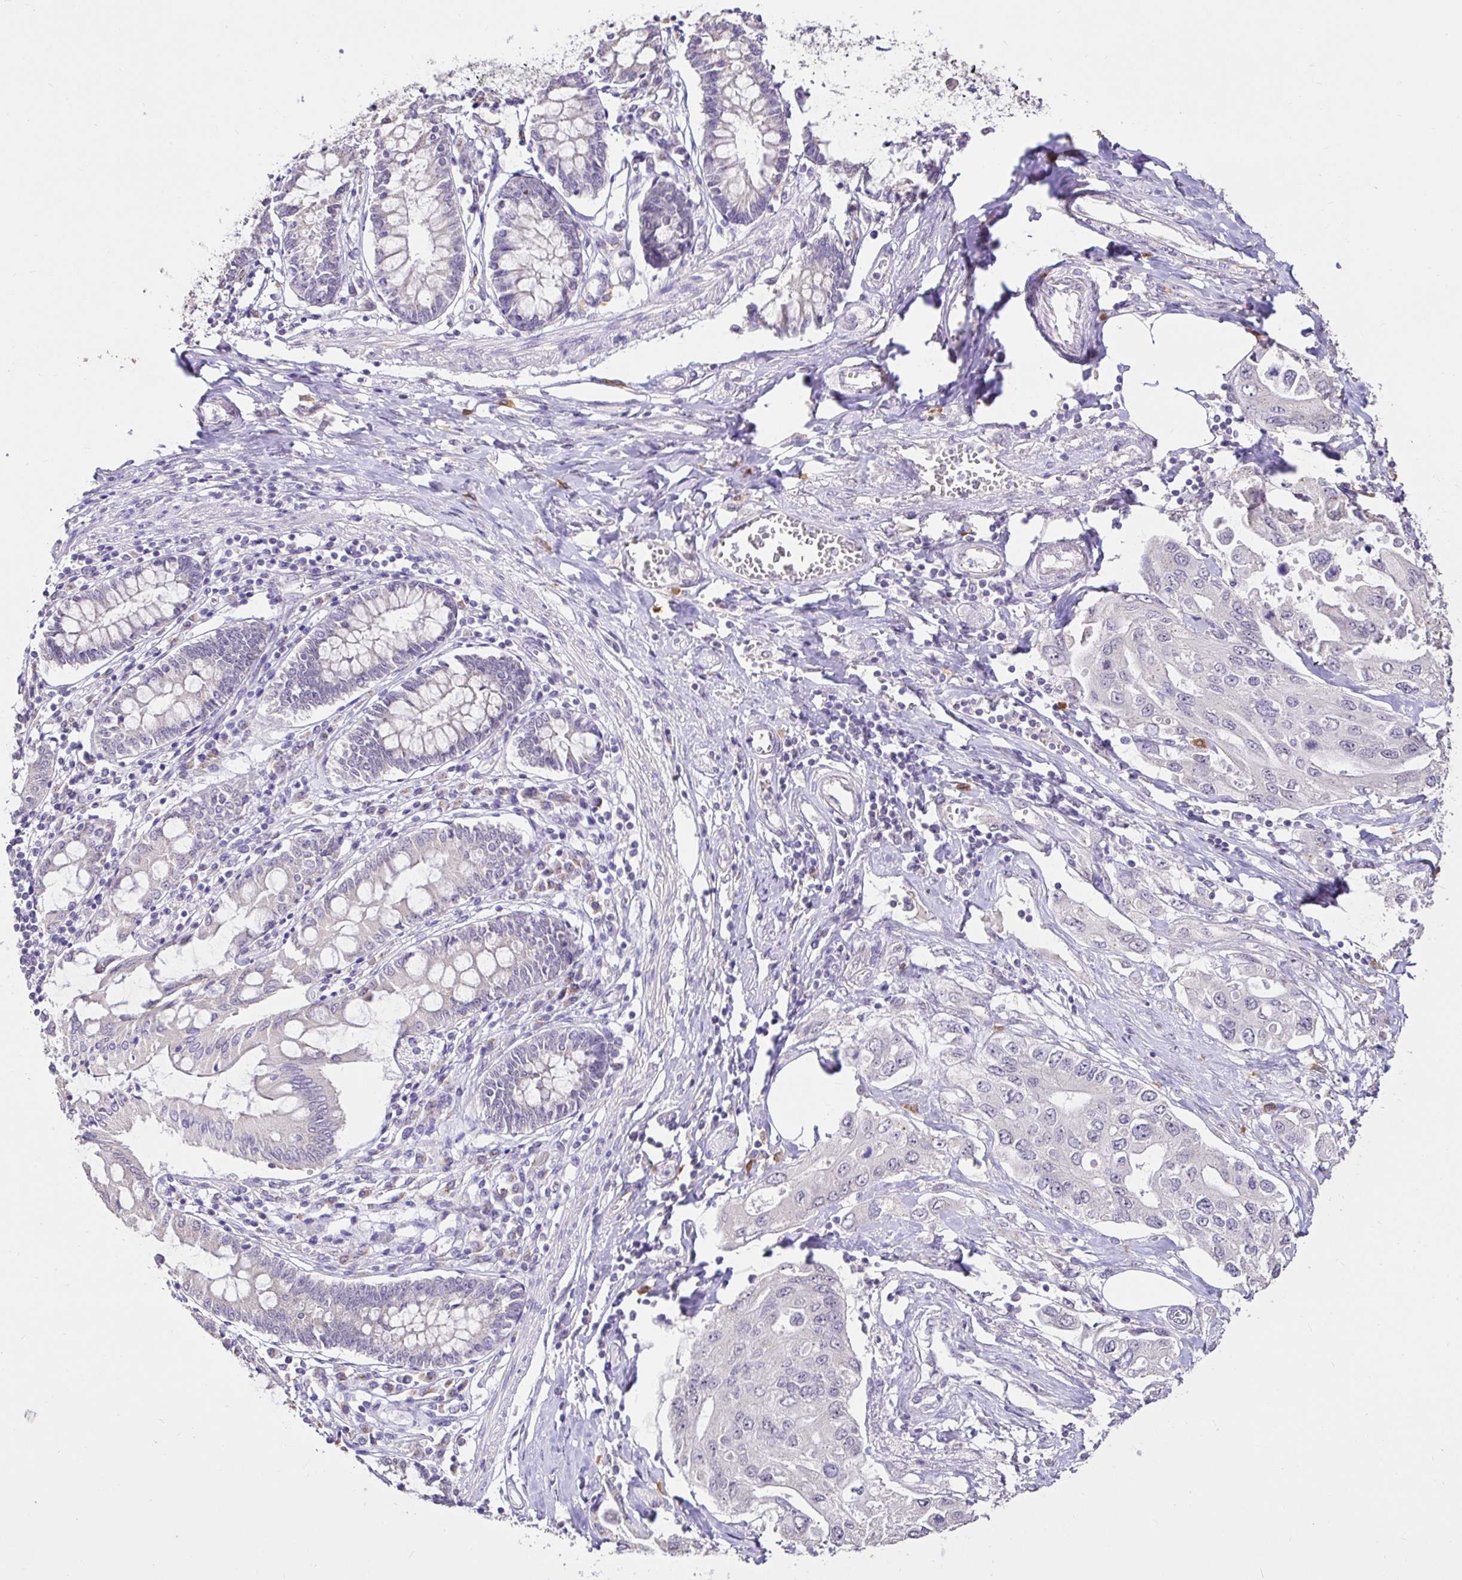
{"staining": {"intensity": "negative", "quantity": "none", "location": "none"}, "tissue": "pancreatic cancer", "cell_type": "Tumor cells", "image_type": "cancer", "snomed": [{"axis": "morphology", "description": "Adenocarcinoma, NOS"}, {"axis": "topography", "description": "Pancreas"}], "caption": "This is an immunohistochemistry (IHC) micrograph of human adenocarcinoma (pancreatic). There is no staining in tumor cells.", "gene": "KIAA1210", "patient": {"sex": "female", "age": 63}}